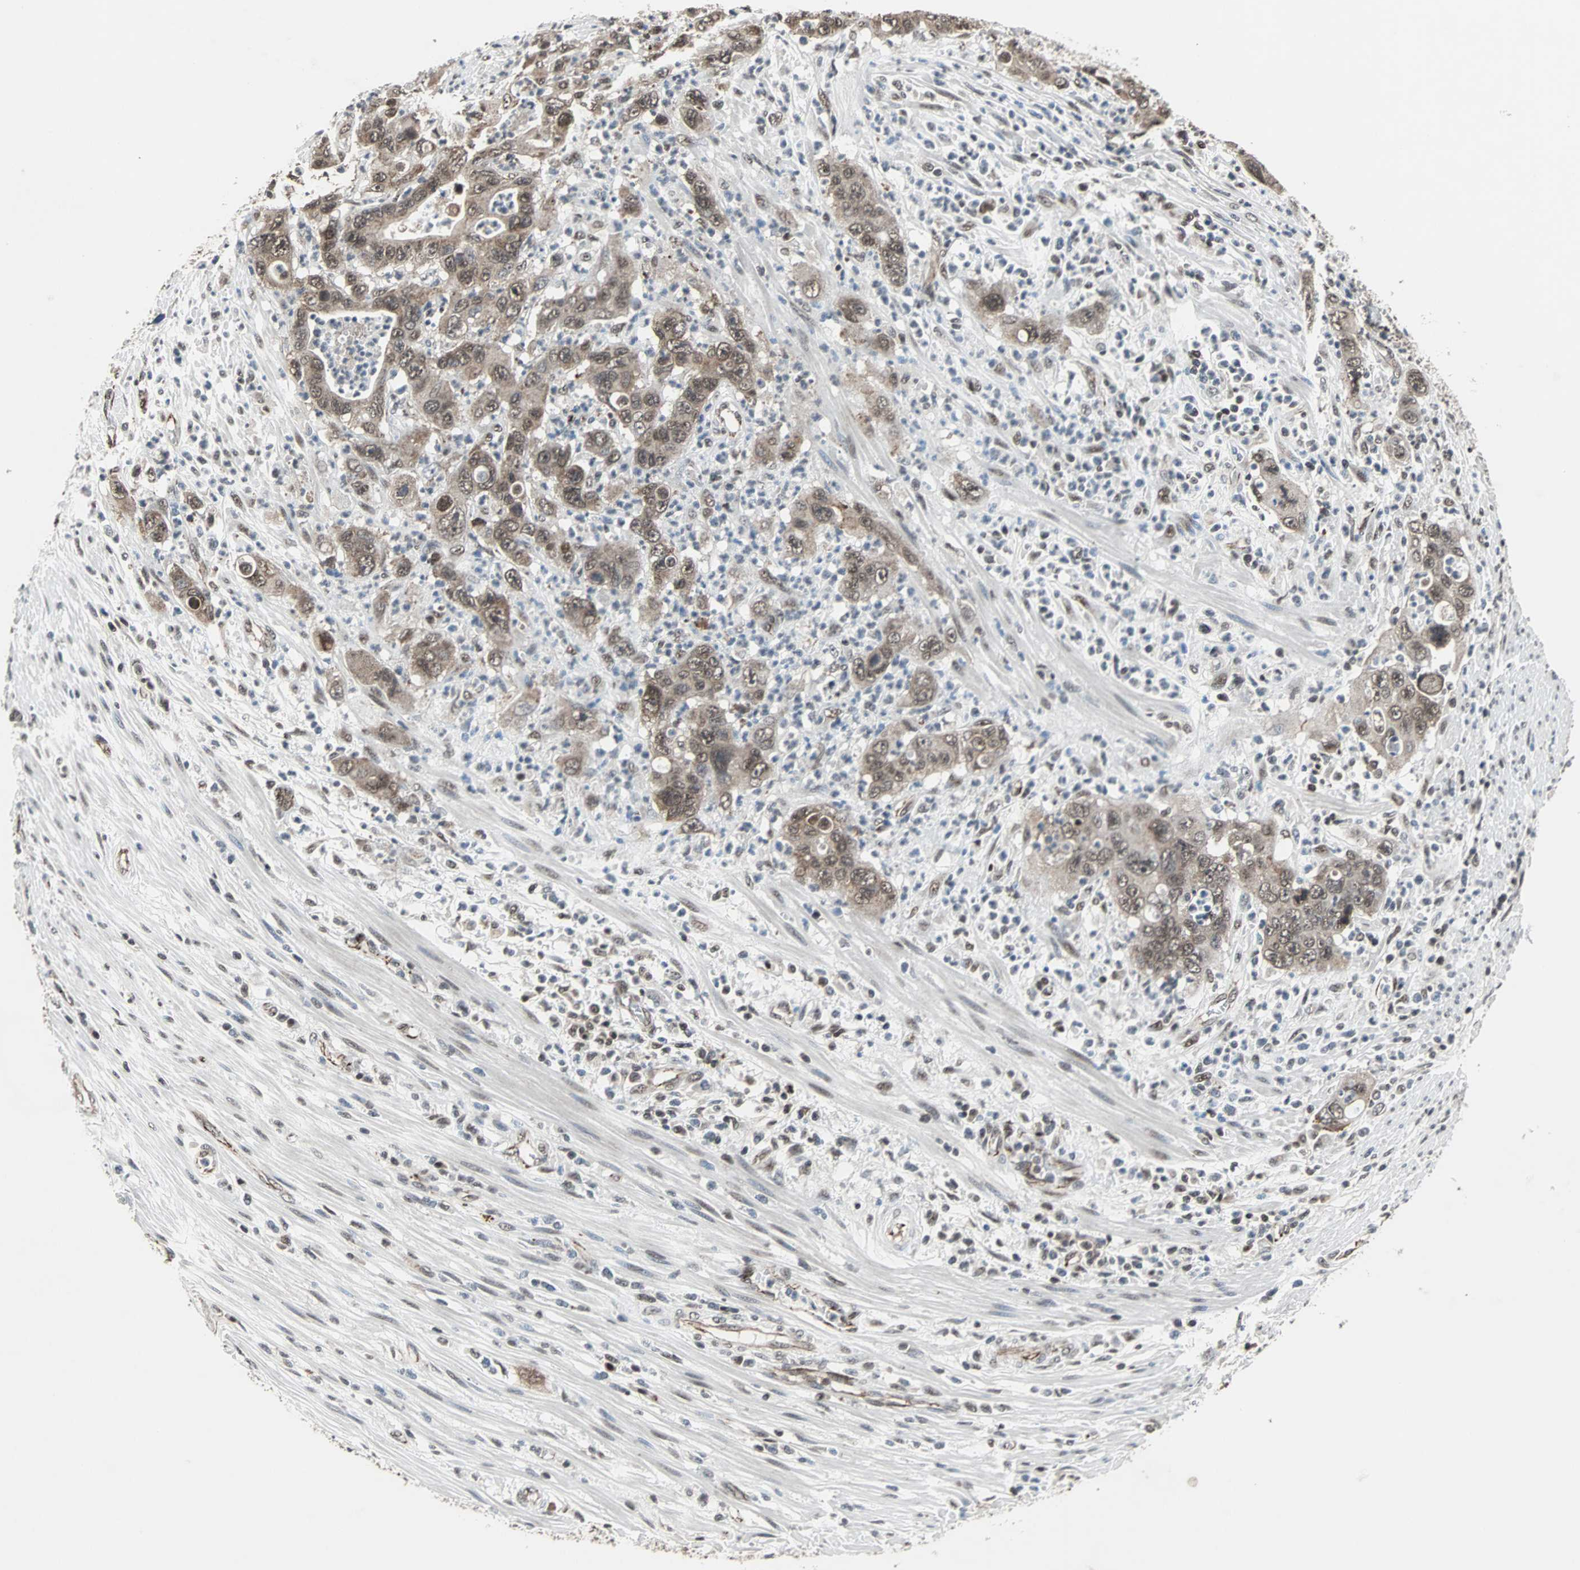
{"staining": {"intensity": "moderate", "quantity": ">75%", "location": "cytoplasmic/membranous"}, "tissue": "pancreatic cancer", "cell_type": "Tumor cells", "image_type": "cancer", "snomed": [{"axis": "morphology", "description": "Adenocarcinoma, NOS"}, {"axis": "topography", "description": "Pancreas"}], "caption": "Moderate cytoplasmic/membranous expression for a protein is identified in approximately >75% of tumor cells of pancreatic adenocarcinoma using immunohistochemistry (IHC).", "gene": "LSR", "patient": {"sex": "female", "age": 71}}